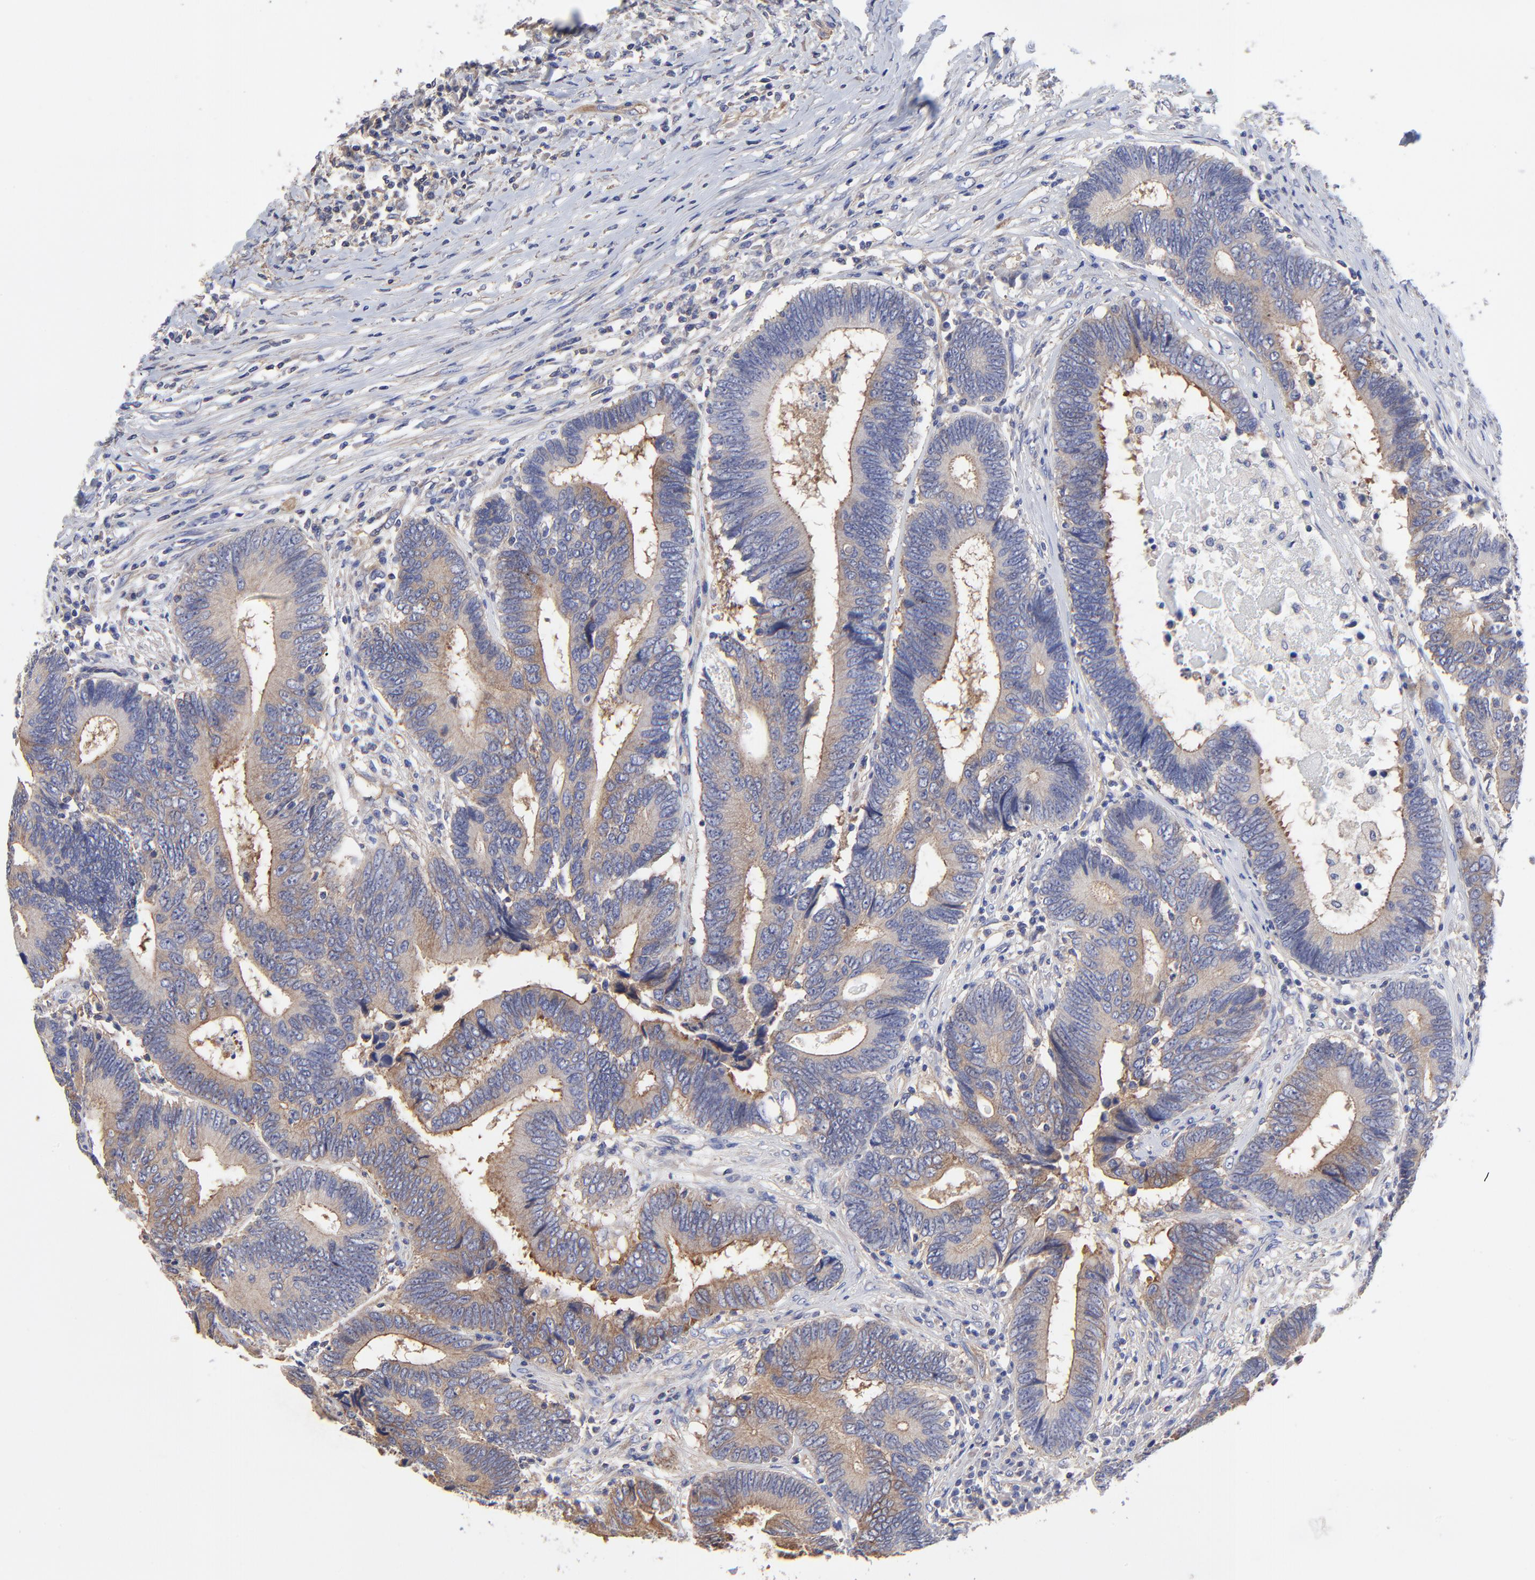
{"staining": {"intensity": "weak", "quantity": "25%-75%", "location": "cytoplasmic/membranous"}, "tissue": "colorectal cancer", "cell_type": "Tumor cells", "image_type": "cancer", "snomed": [{"axis": "morphology", "description": "Adenocarcinoma, NOS"}, {"axis": "topography", "description": "Colon"}], "caption": "Immunohistochemistry (DAB) staining of colorectal cancer (adenocarcinoma) shows weak cytoplasmic/membranous protein staining in approximately 25%-75% of tumor cells.", "gene": "SULF2", "patient": {"sex": "female", "age": 78}}